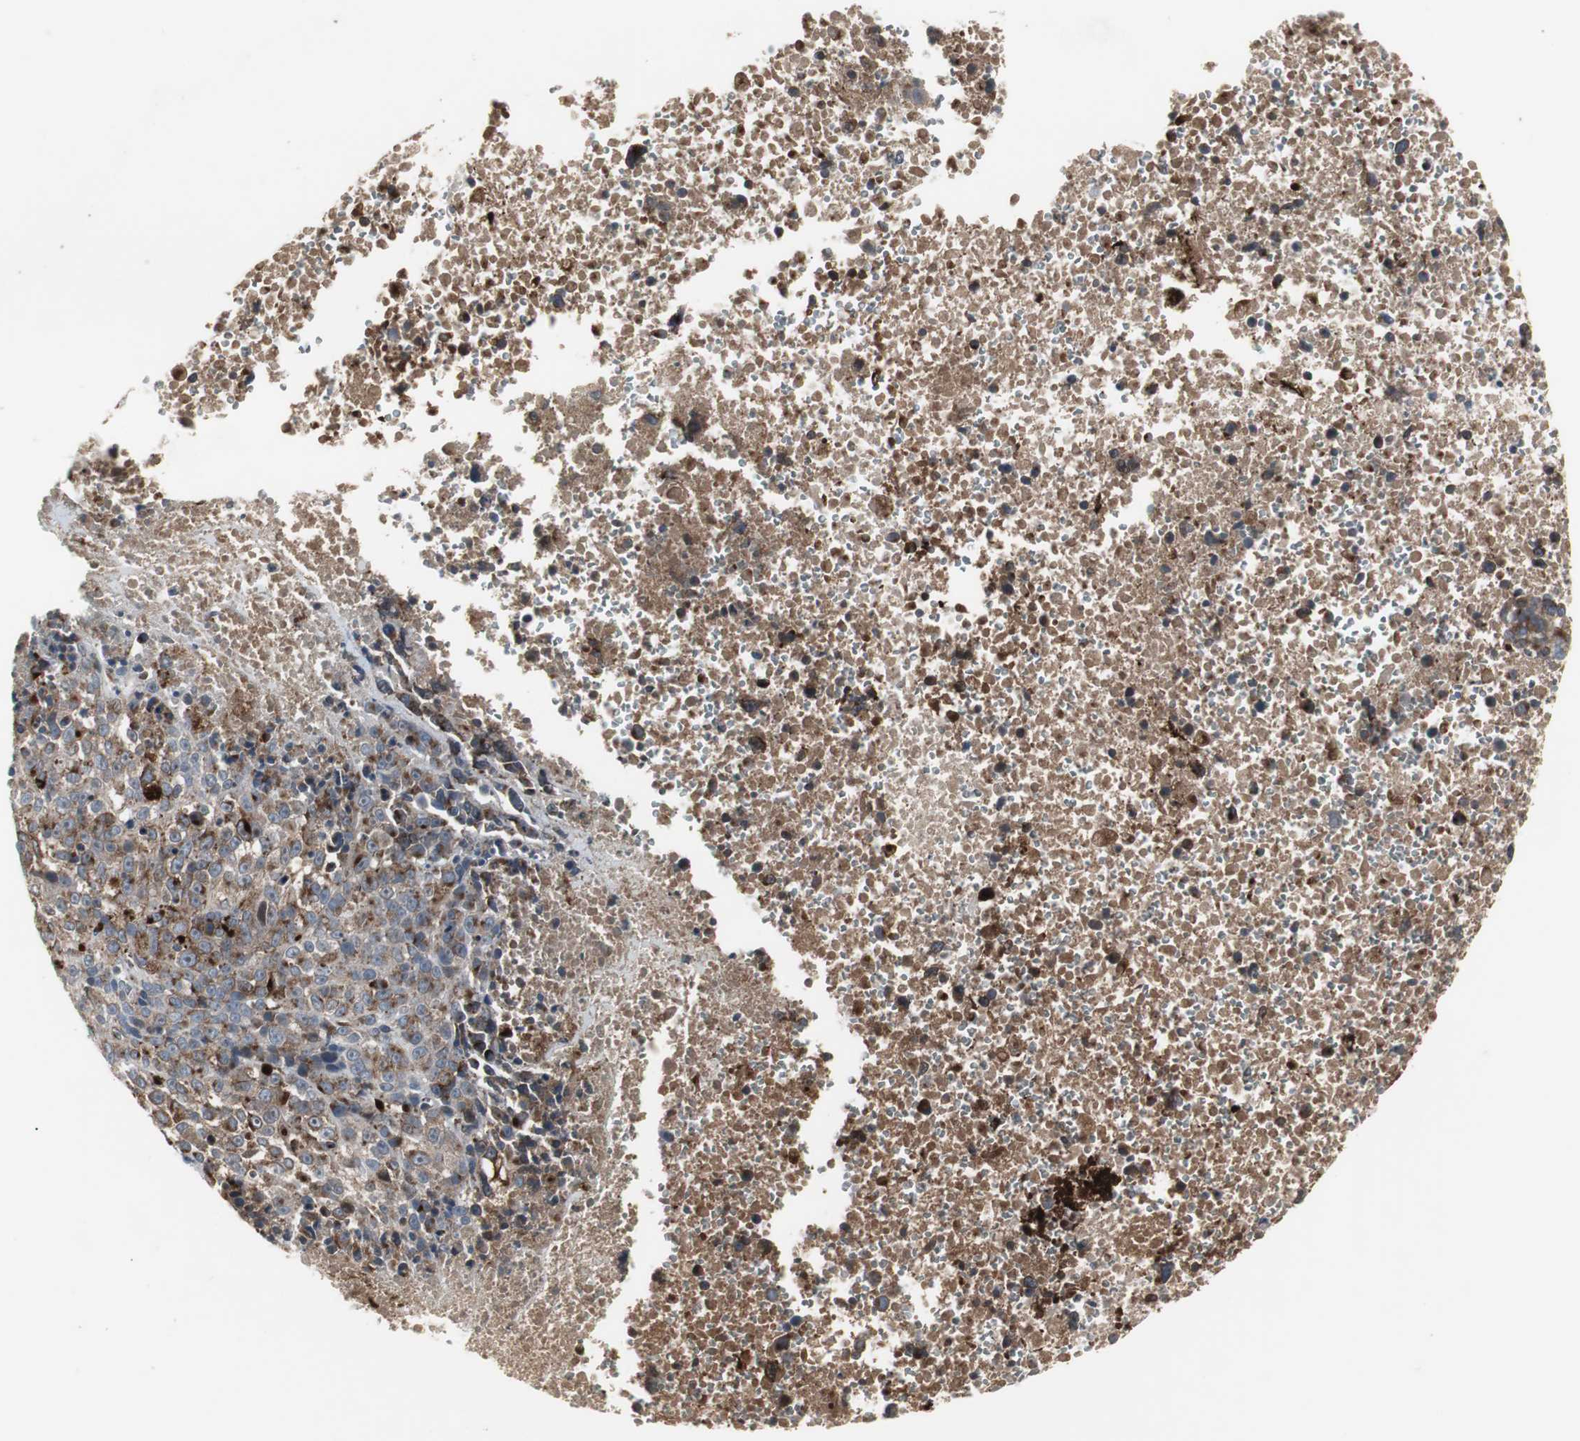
{"staining": {"intensity": "strong", "quantity": ">75%", "location": "cytoplasmic/membranous"}, "tissue": "melanoma", "cell_type": "Tumor cells", "image_type": "cancer", "snomed": [{"axis": "morphology", "description": "Malignant melanoma, Metastatic site"}, {"axis": "topography", "description": "Cerebral cortex"}], "caption": "Malignant melanoma (metastatic site) stained with DAB (3,3'-diaminobenzidine) IHC reveals high levels of strong cytoplasmic/membranous expression in approximately >75% of tumor cells.", "gene": "GBA1", "patient": {"sex": "female", "age": 52}}